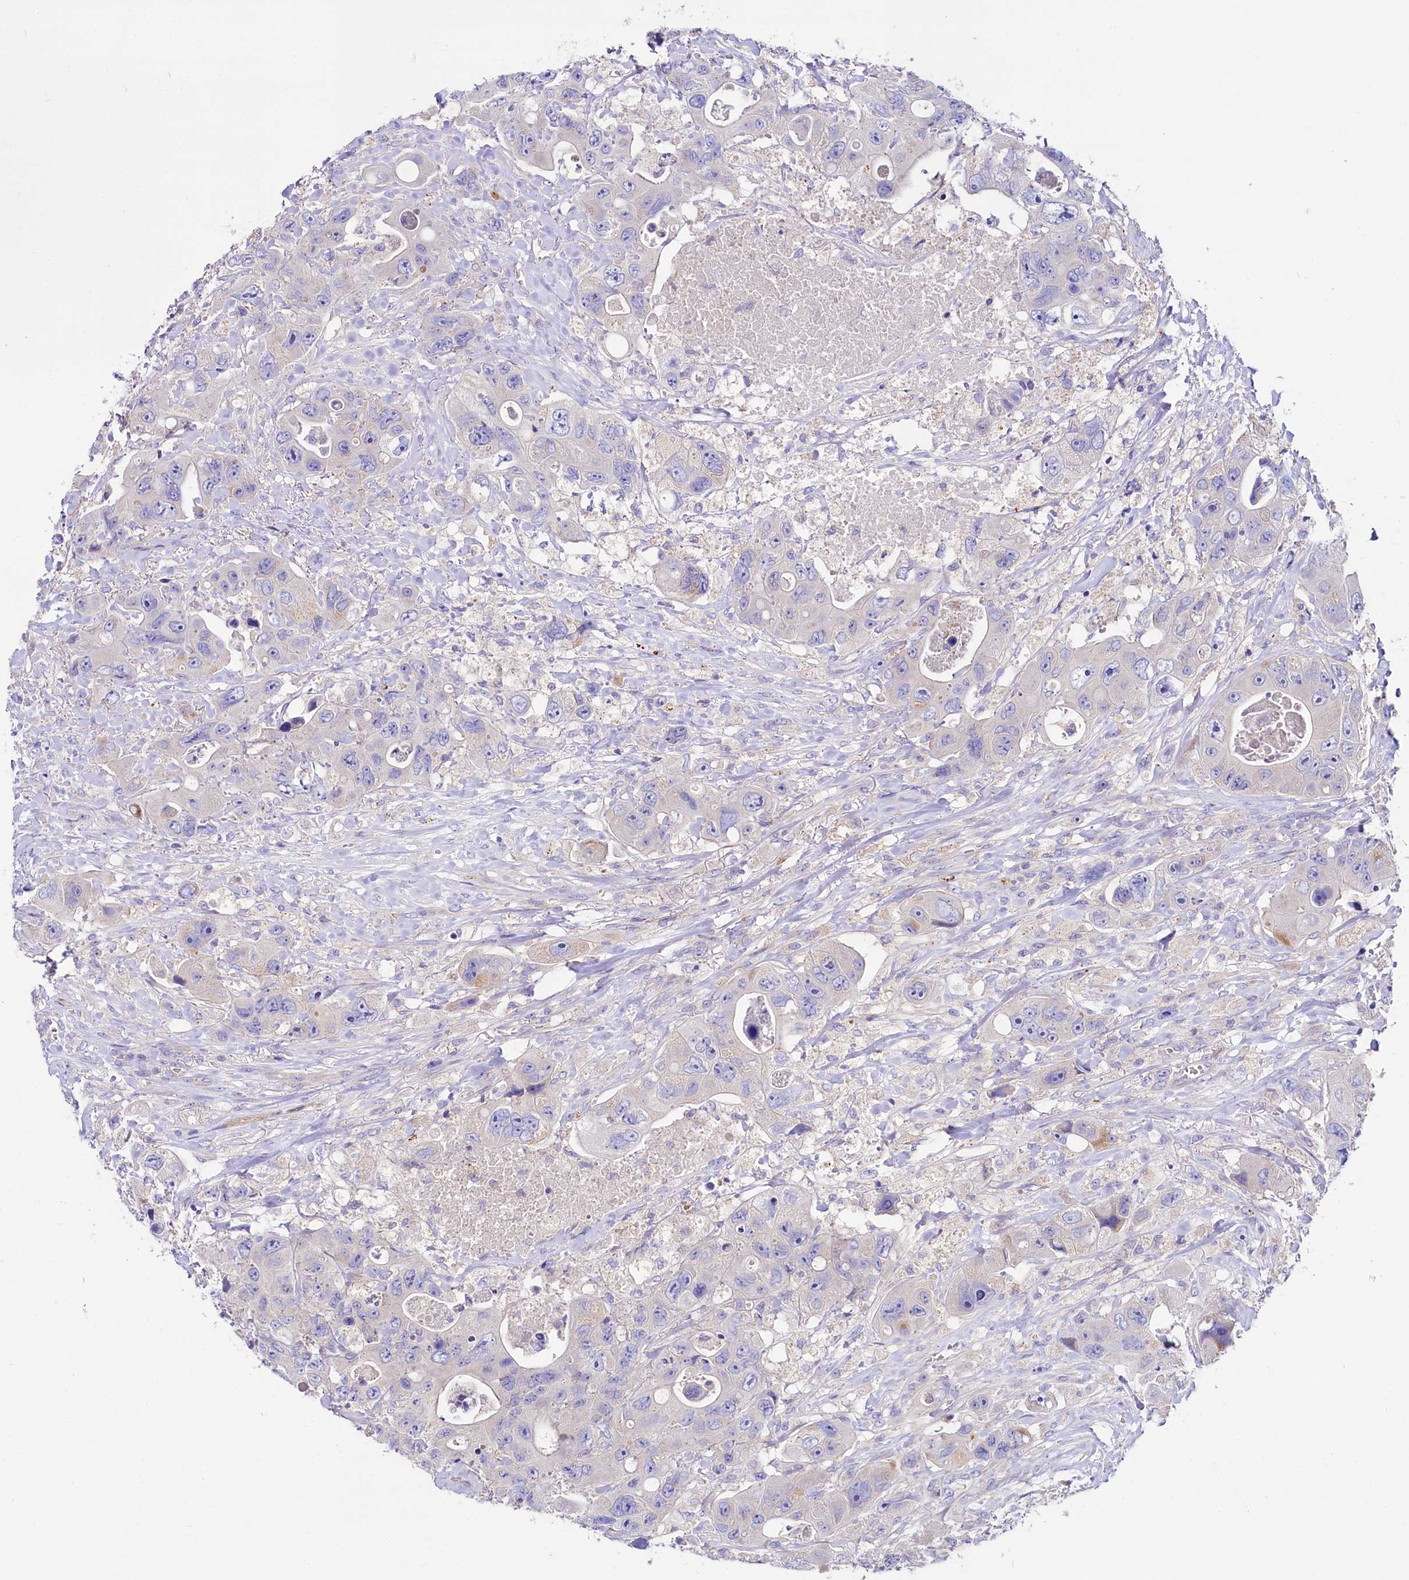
{"staining": {"intensity": "negative", "quantity": "none", "location": "none"}, "tissue": "colorectal cancer", "cell_type": "Tumor cells", "image_type": "cancer", "snomed": [{"axis": "morphology", "description": "Adenocarcinoma, NOS"}, {"axis": "topography", "description": "Colon"}], "caption": "Immunohistochemistry of colorectal adenocarcinoma exhibits no positivity in tumor cells.", "gene": "ABHD5", "patient": {"sex": "female", "age": 46}}